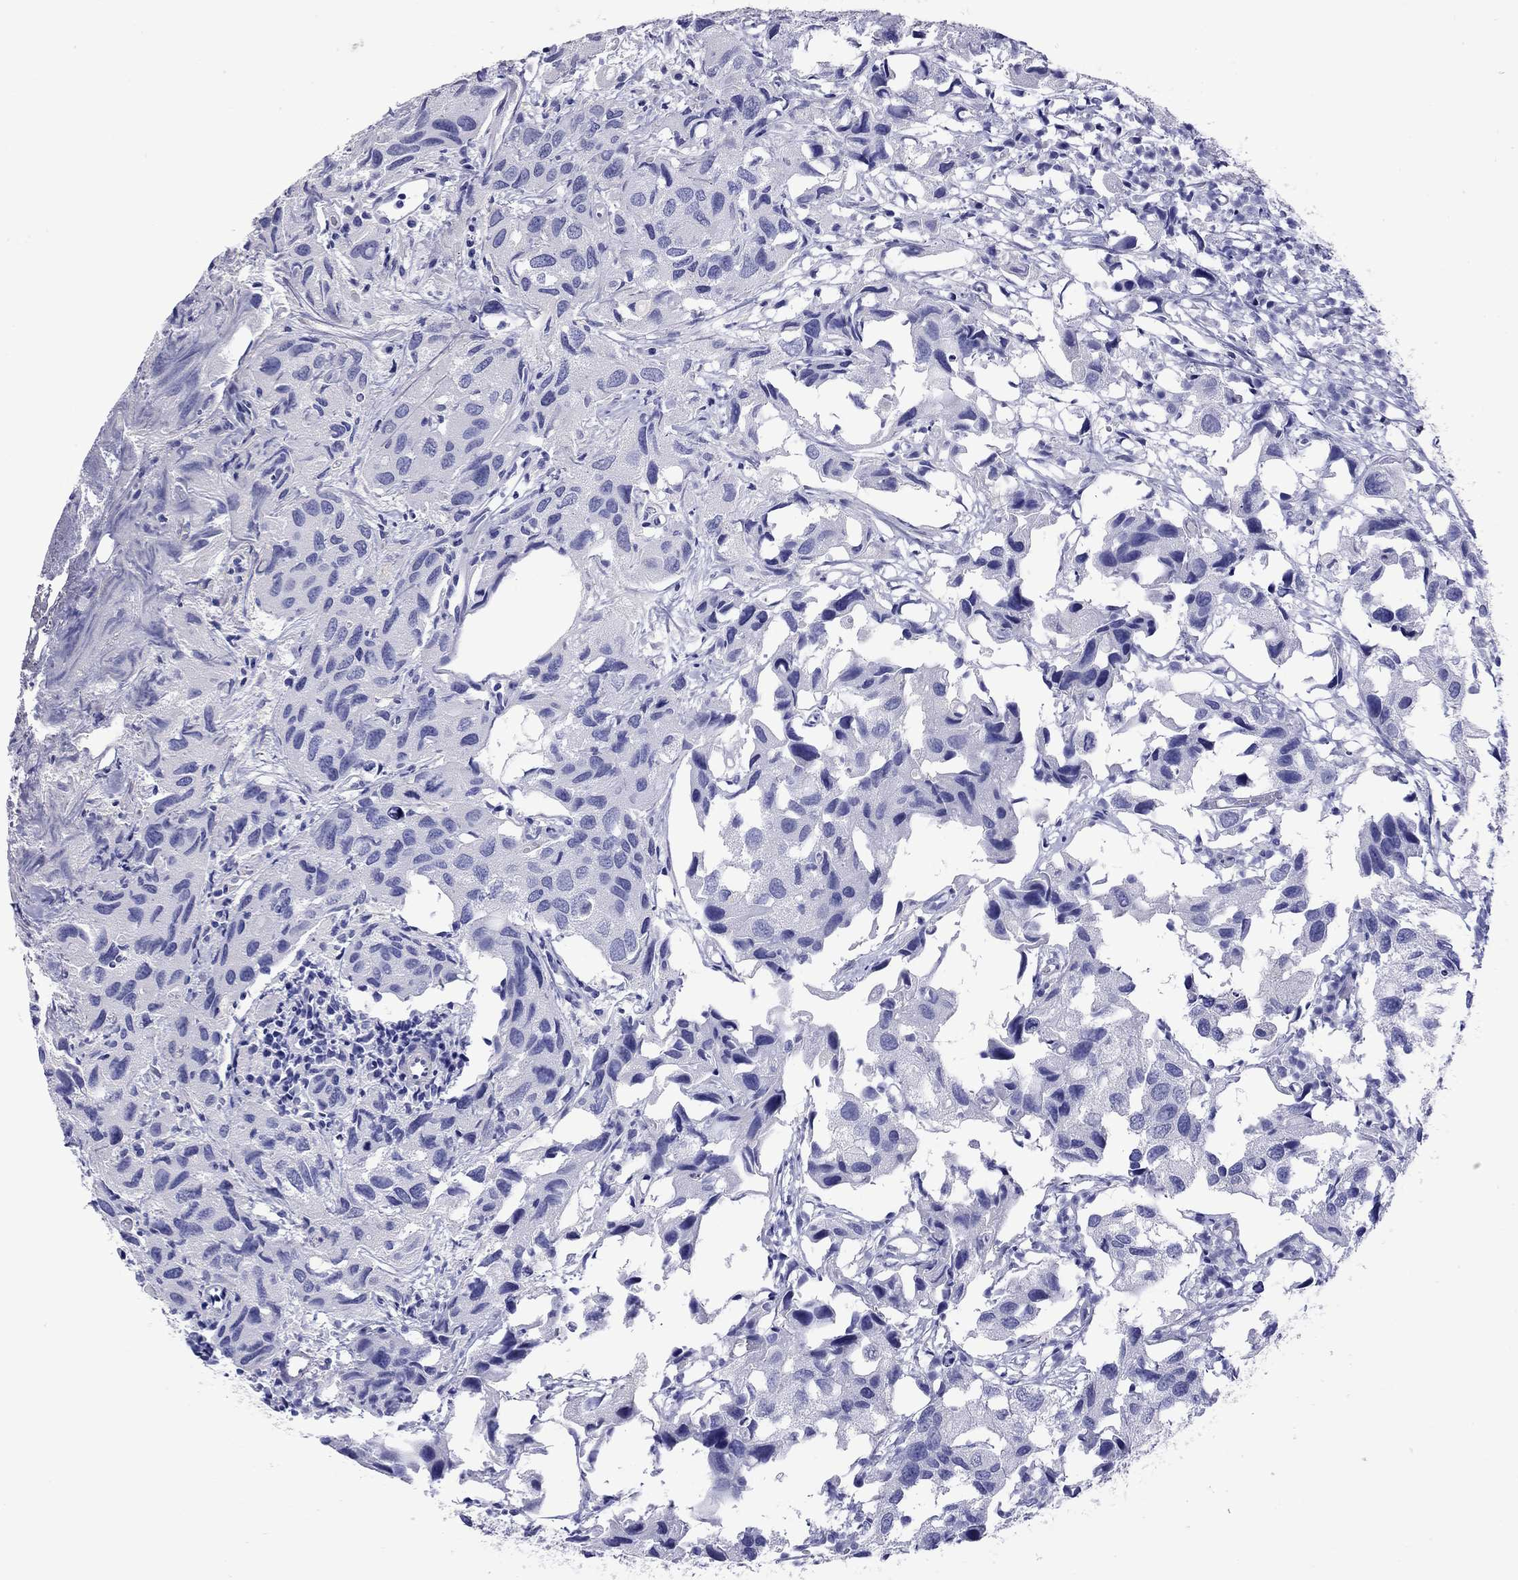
{"staining": {"intensity": "negative", "quantity": "none", "location": "none"}, "tissue": "urothelial cancer", "cell_type": "Tumor cells", "image_type": "cancer", "snomed": [{"axis": "morphology", "description": "Urothelial carcinoma, High grade"}, {"axis": "topography", "description": "Urinary bladder"}], "caption": "Histopathology image shows no significant protein staining in tumor cells of urothelial cancer. (DAB (3,3'-diaminobenzidine) immunohistochemistry (IHC), high magnification).", "gene": "KIAA2012", "patient": {"sex": "male", "age": 79}}